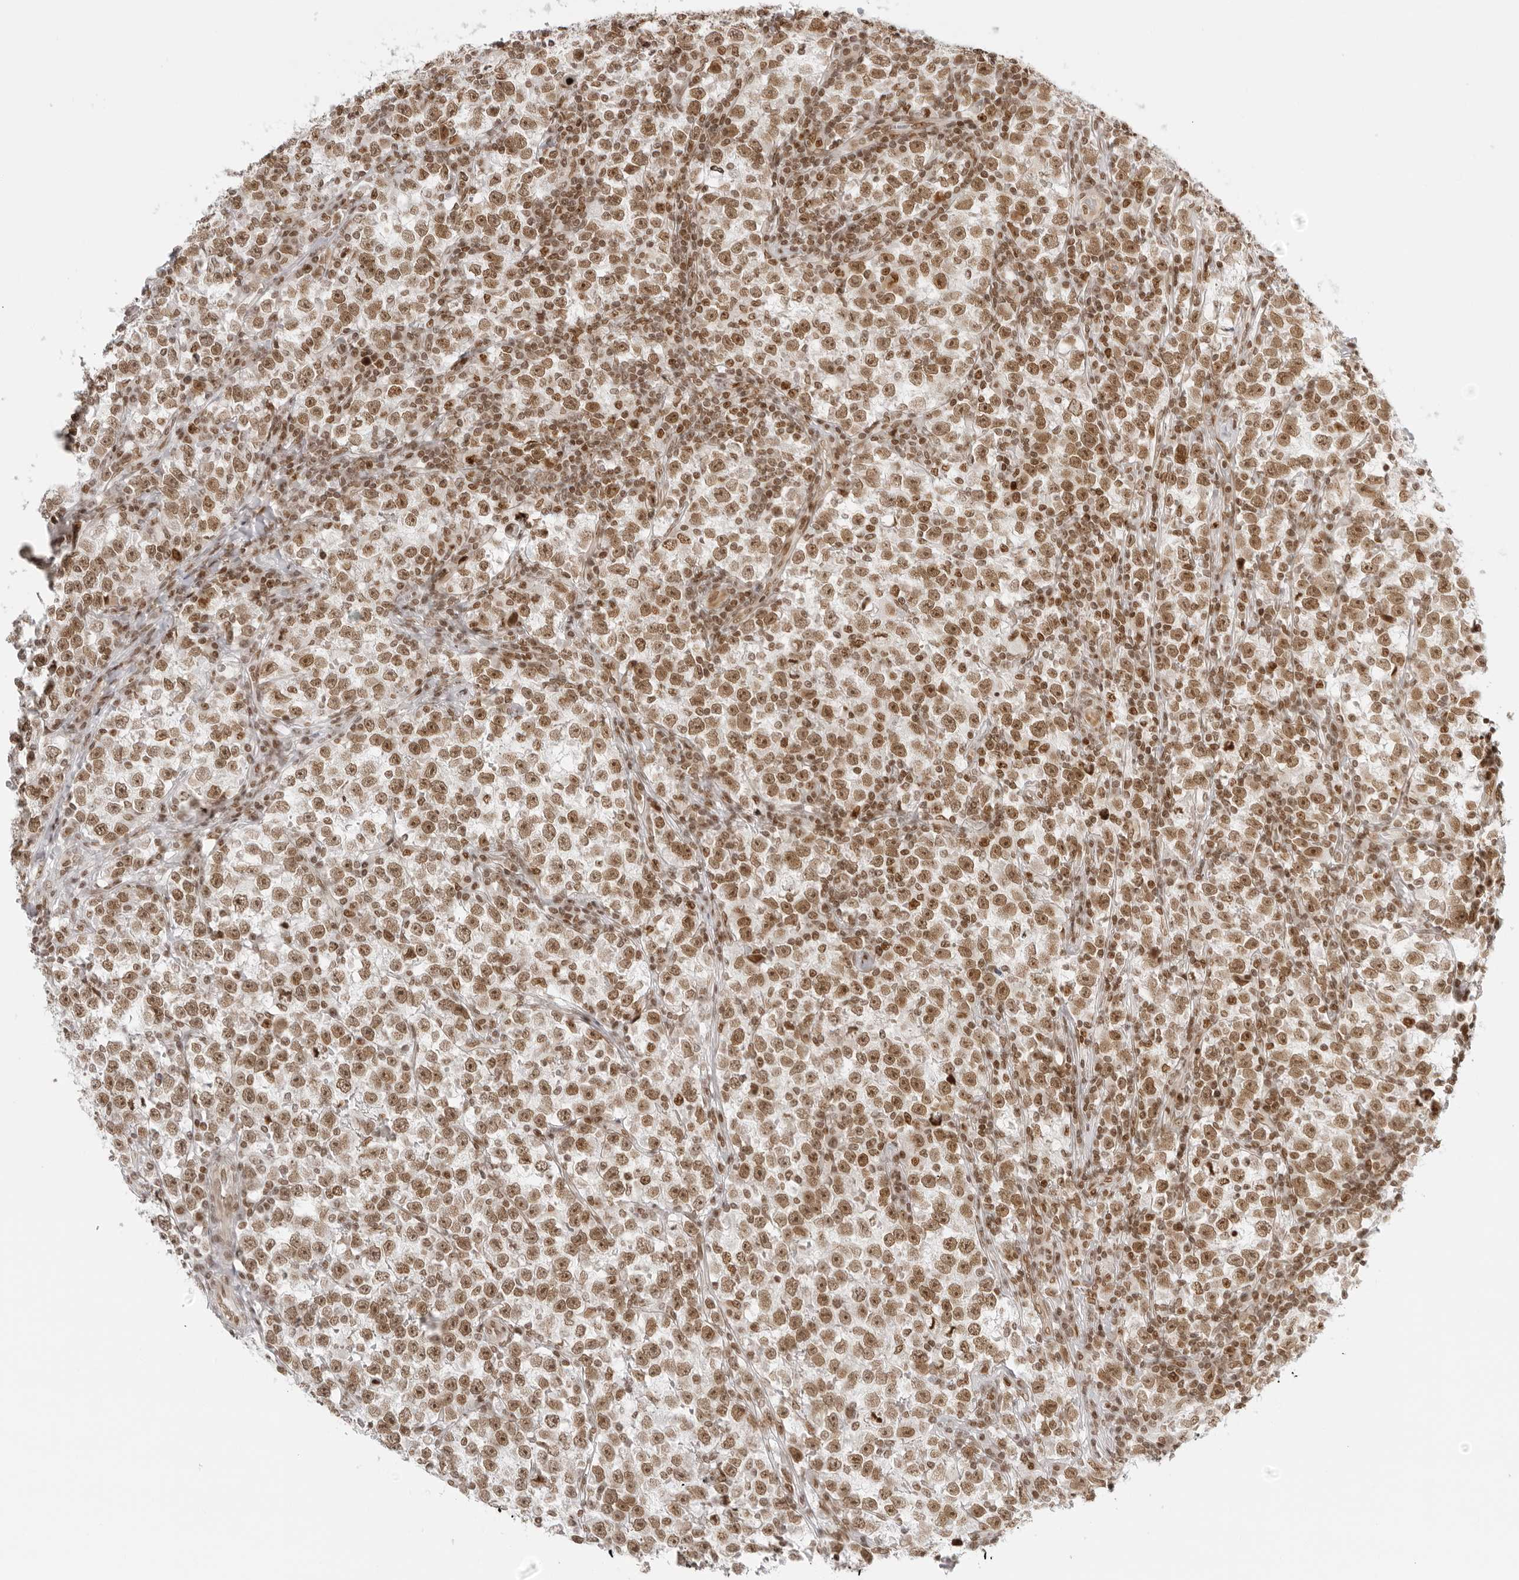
{"staining": {"intensity": "moderate", "quantity": ">75%", "location": "nuclear"}, "tissue": "testis cancer", "cell_type": "Tumor cells", "image_type": "cancer", "snomed": [{"axis": "morphology", "description": "Normal tissue, NOS"}, {"axis": "morphology", "description": "Seminoma, NOS"}, {"axis": "topography", "description": "Testis"}], "caption": "Protein staining demonstrates moderate nuclear expression in about >75% of tumor cells in testis seminoma. The staining was performed using DAB, with brown indicating positive protein expression. Nuclei are stained blue with hematoxylin.", "gene": "RCC1", "patient": {"sex": "male", "age": 43}}